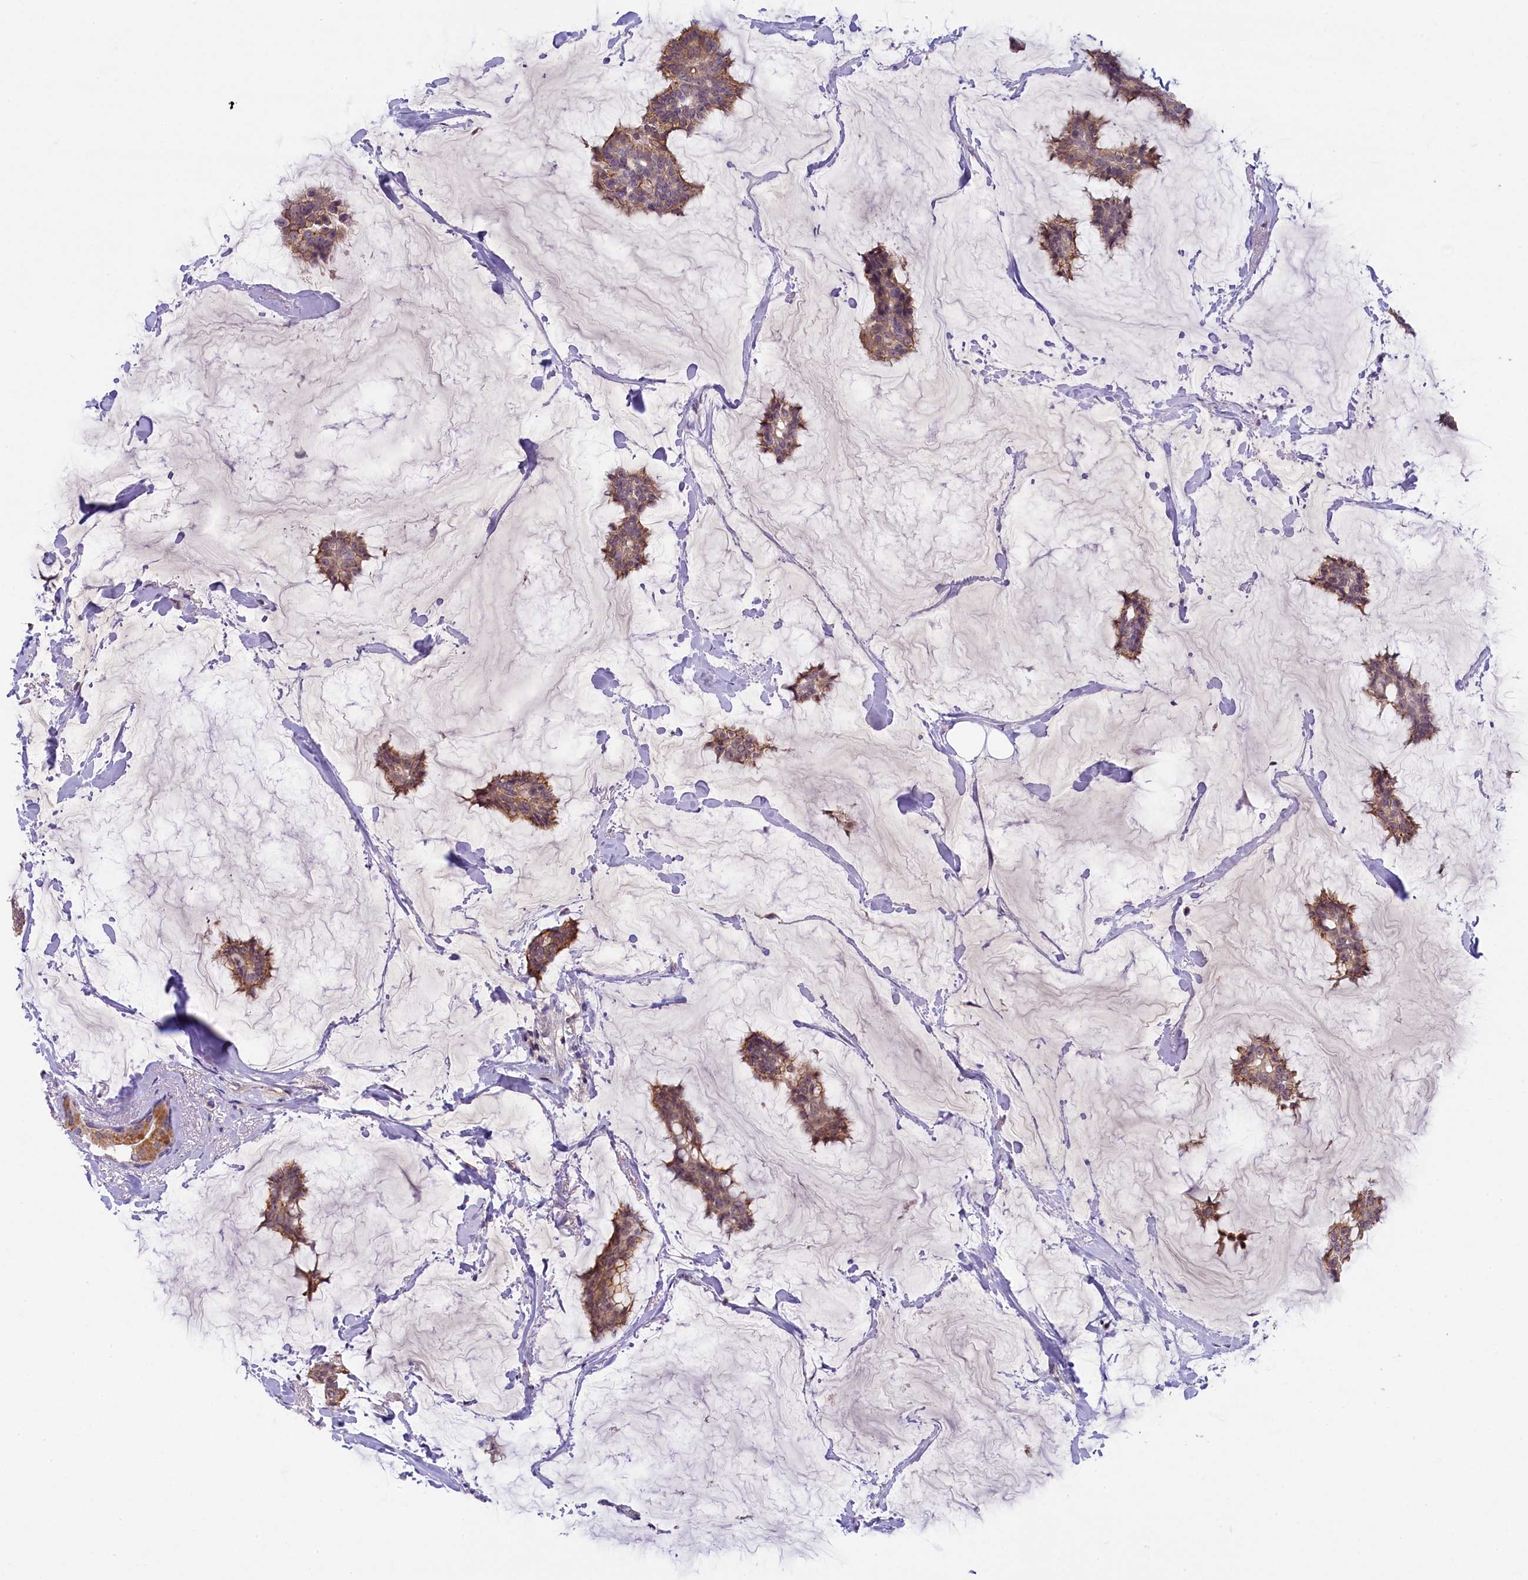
{"staining": {"intensity": "moderate", "quantity": ">75%", "location": "cytoplasmic/membranous,nuclear"}, "tissue": "breast cancer", "cell_type": "Tumor cells", "image_type": "cancer", "snomed": [{"axis": "morphology", "description": "Duct carcinoma"}, {"axis": "topography", "description": "Breast"}], "caption": "This is an image of IHC staining of intraductal carcinoma (breast), which shows moderate positivity in the cytoplasmic/membranous and nuclear of tumor cells.", "gene": "CRAMP1", "patient": {"sex": "female", "age": 93}}